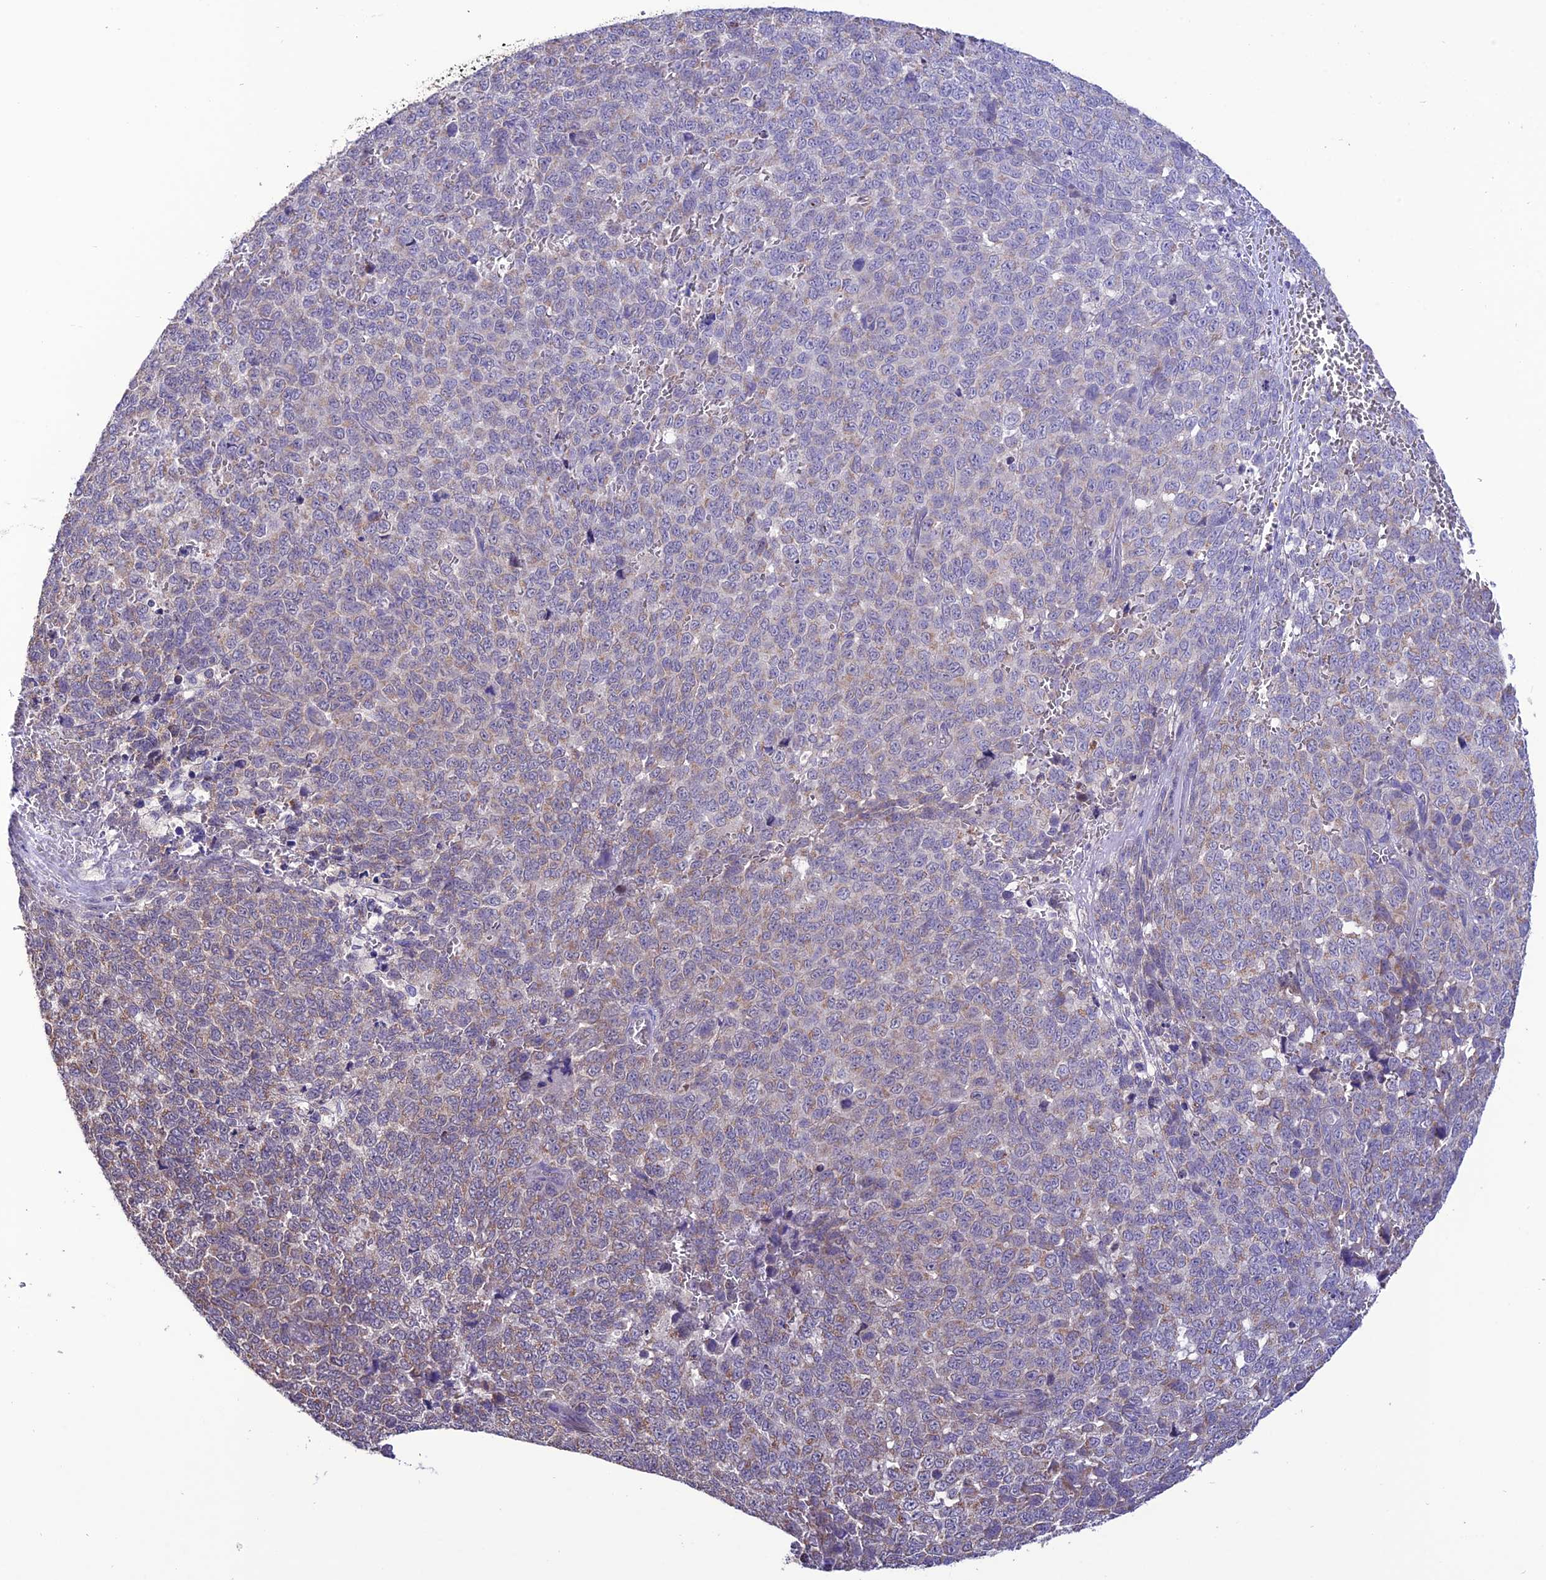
{"staining": {"intensity": "weak", "quantity": "<25%", "location": "cytoplasmic/membranous"}, "tissue": "melanoma", "cell_type": "Tumor cells", "image_type": "cancer", "snomed": [{"axis": "morphology", "description": "Malignant melanoma, NOS"}, {"axis": "topography", "description": "Nose, NOS"}], "caption": "Immunohistochemical staining of malignant melanoma shows no significant positivity in tumor cells. (DAB immunohistochemistry with hematoxylin counter stain).", "gene": "HOGA1", "patient": {"sex": "female", "age": 48}}